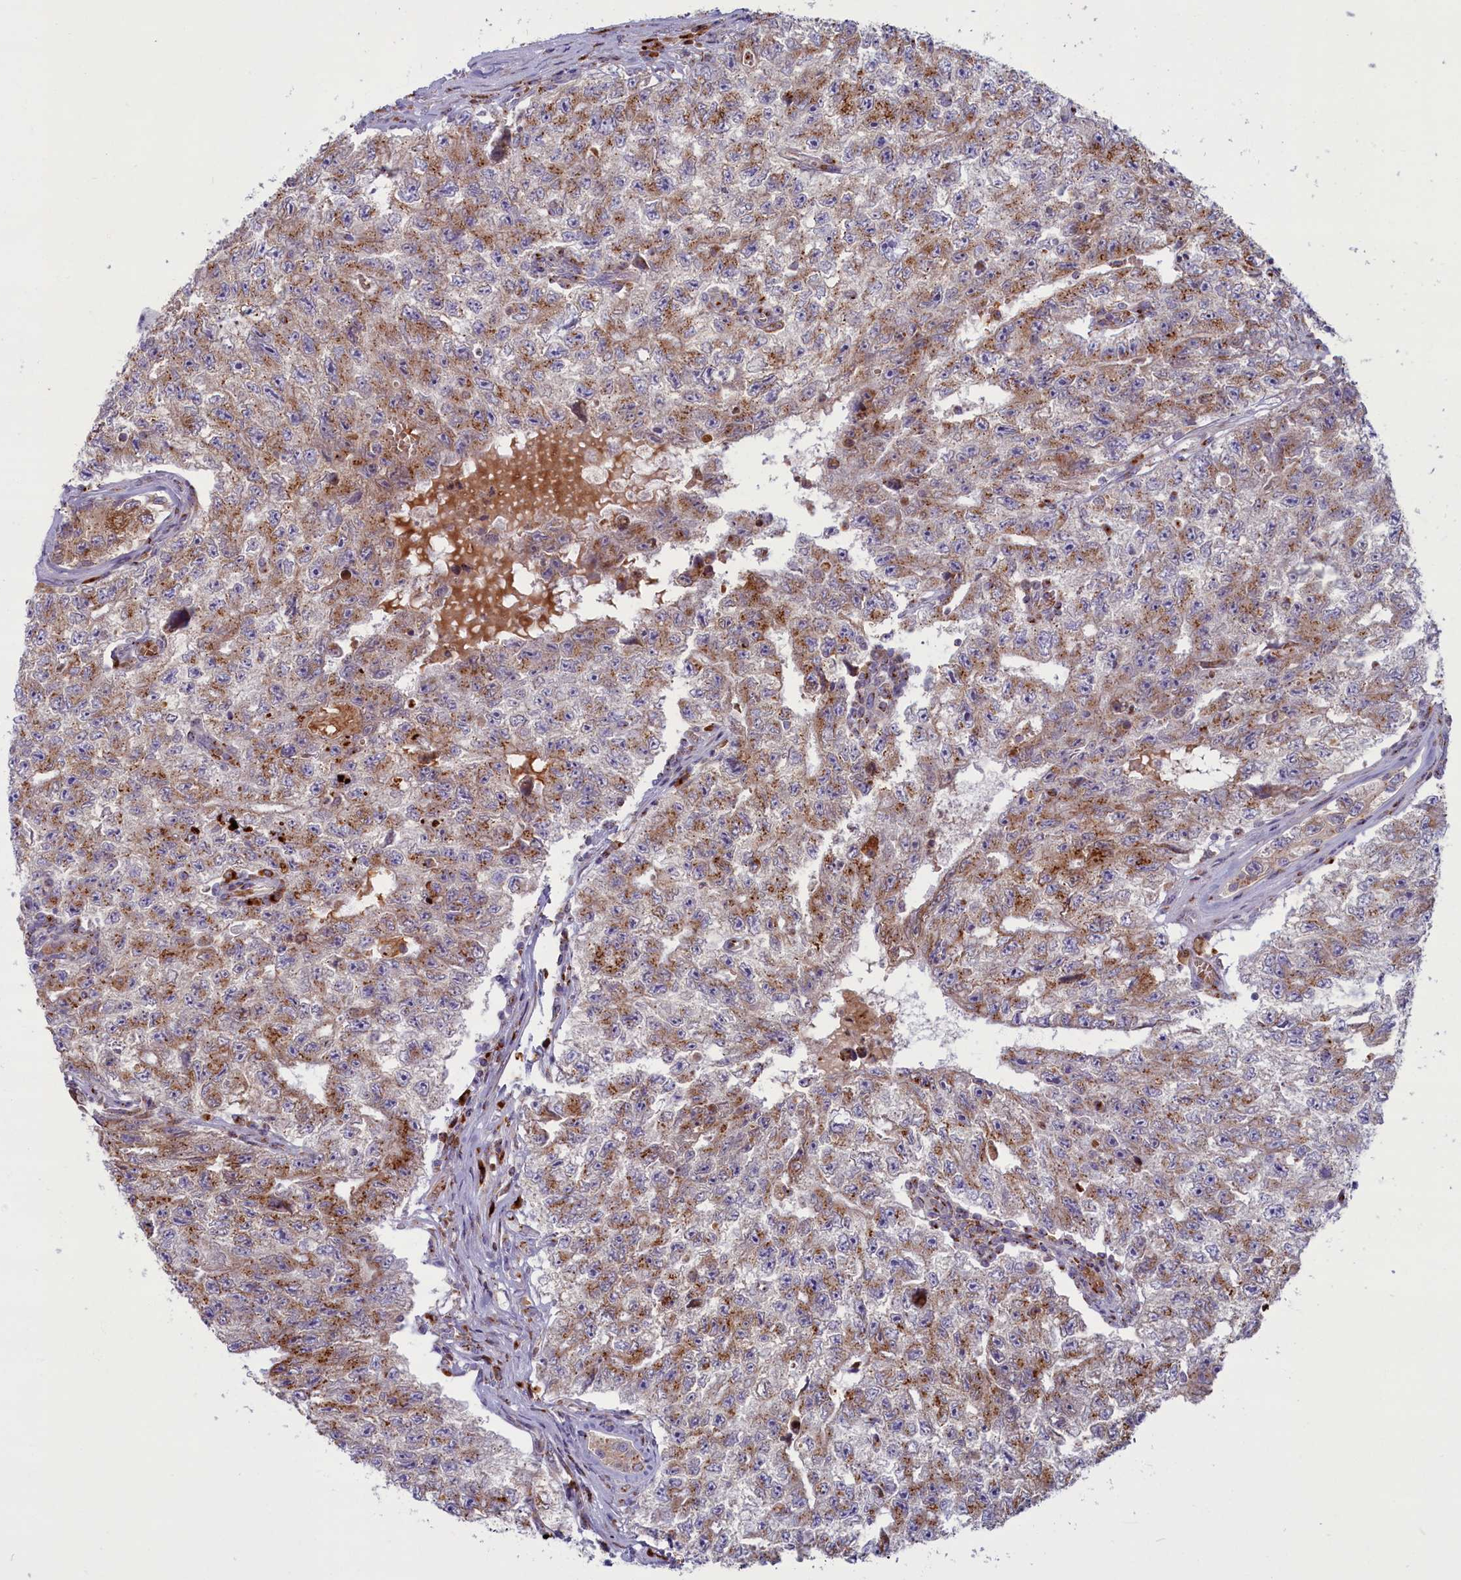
{"staining": {"intensity": "moderate", "quantity": ">75%", "location": "cytoplasmic/membranous"}, "tissue": "testis cancer", "cell_type": "Tumor cells", "image_type": "cancer", "snomed": [{"axis": "morphology", "description": "Carcinoma, Embryonal, NOS"}, {"axis": "topography", "description": "Testis"}], "caption": "IHC image of neoplastic tissue: human testis cancer (embryonal carcinoma) stained using immunohistochemistry (IHC) reveals medium levels of moderate protein expression localized specifically in the cytoplasmic/membranous of tumor cells, appearing as a cytoplasmic/membranous brown color.", "gene": "BLVRB", "patient": {"sex": "male", "age": 17}}